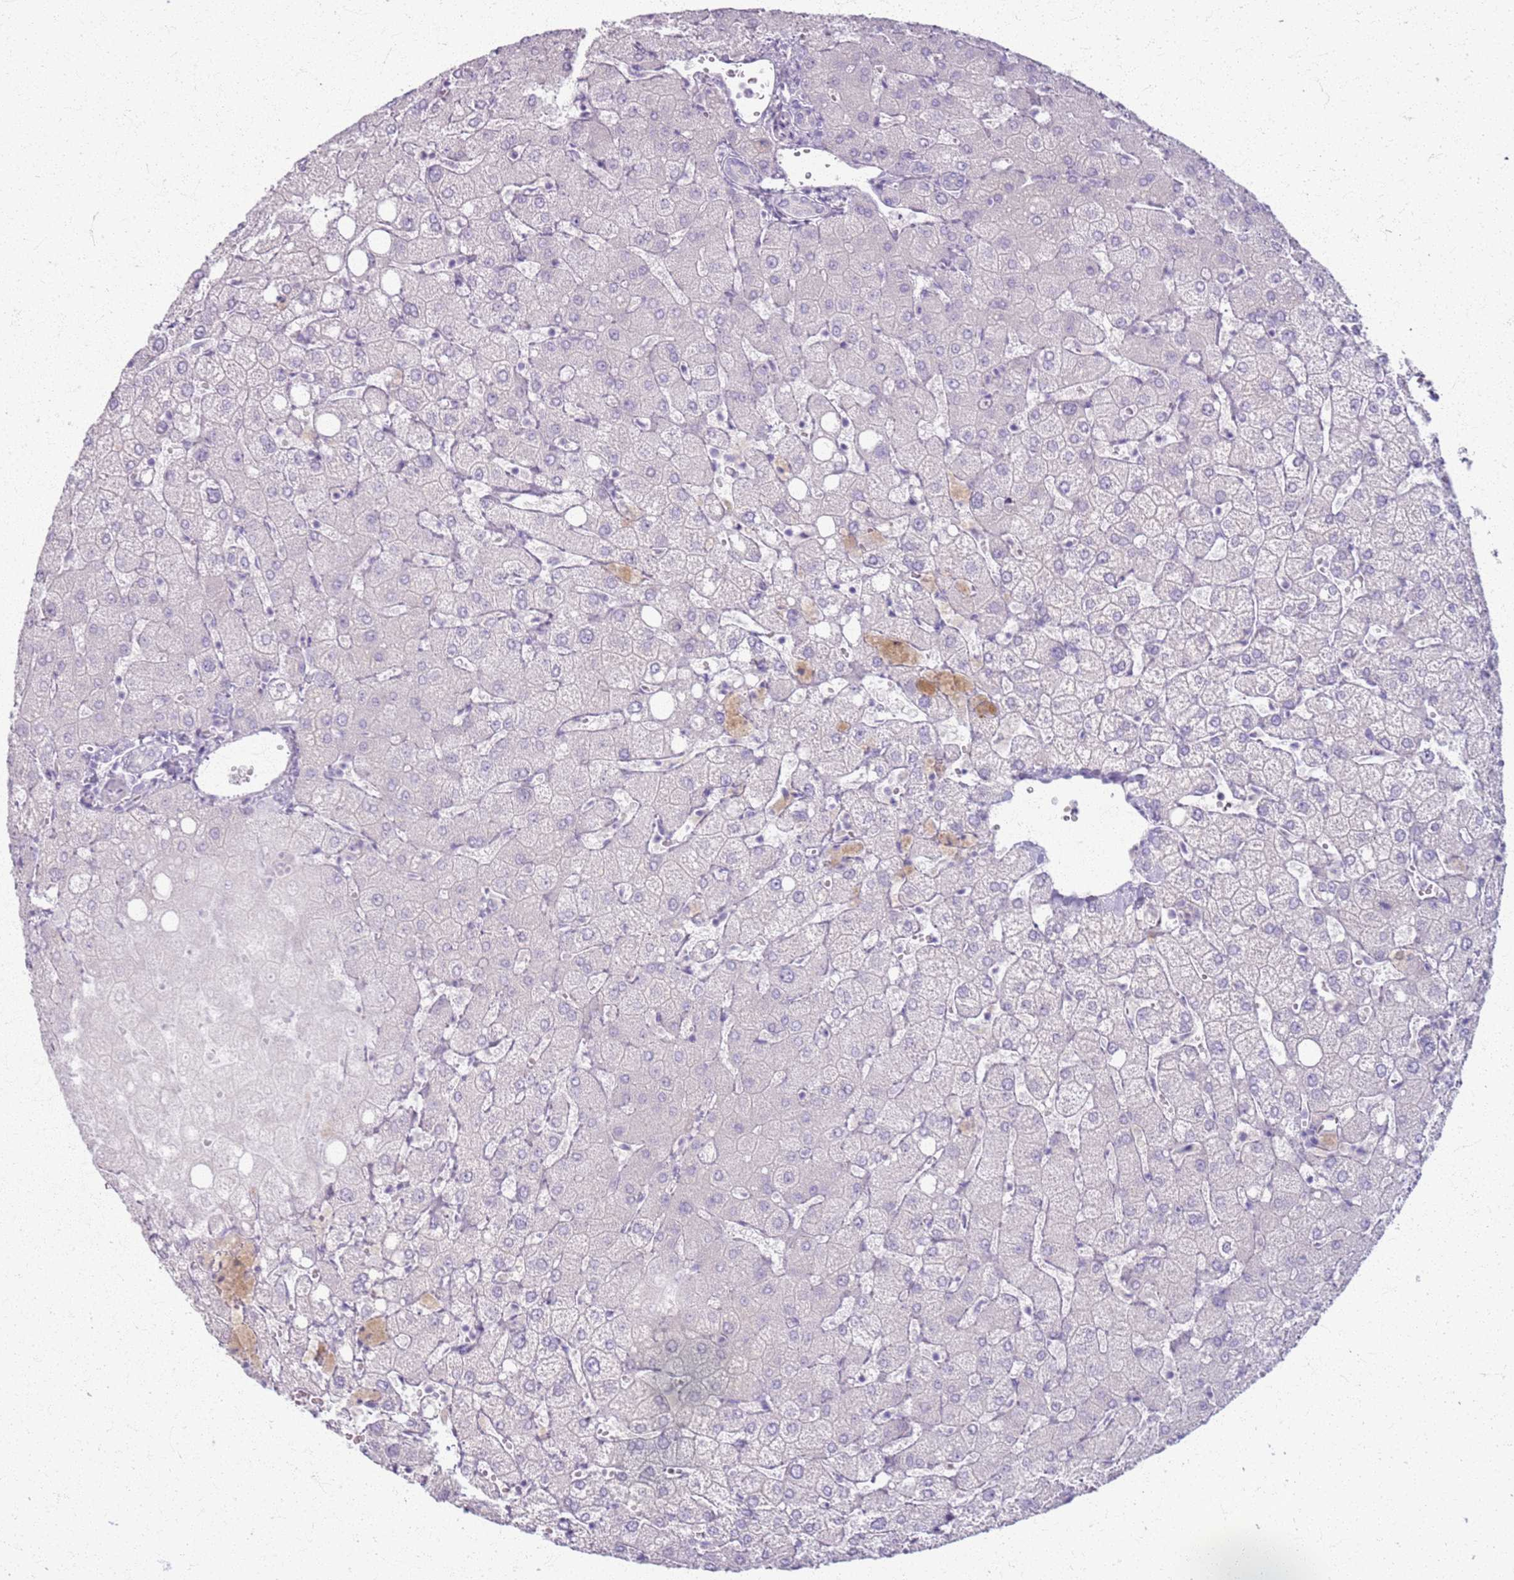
{"staining": {"intensity": "negative", "quantity": "none", "location": "none"}, "tissue": "liver", "cell_type": "Cholangiocytes", "image_type": "normal", "snomed": [{"axis": "morphology", "description": "Normal tissue, NOS"}, {"axis": "topography", "description": "Liver"}], "caption": "IHC of normal human liver shows no staining in cholangiocytes. (Stains: DAB (3,3'-diaminobenzidine) IHC with hematoxylin counter stain, Microscopy: brightfield microscopy at high magnification).", "gene": "CSRP3", "patient": {"sex": "female", "age": 54}}